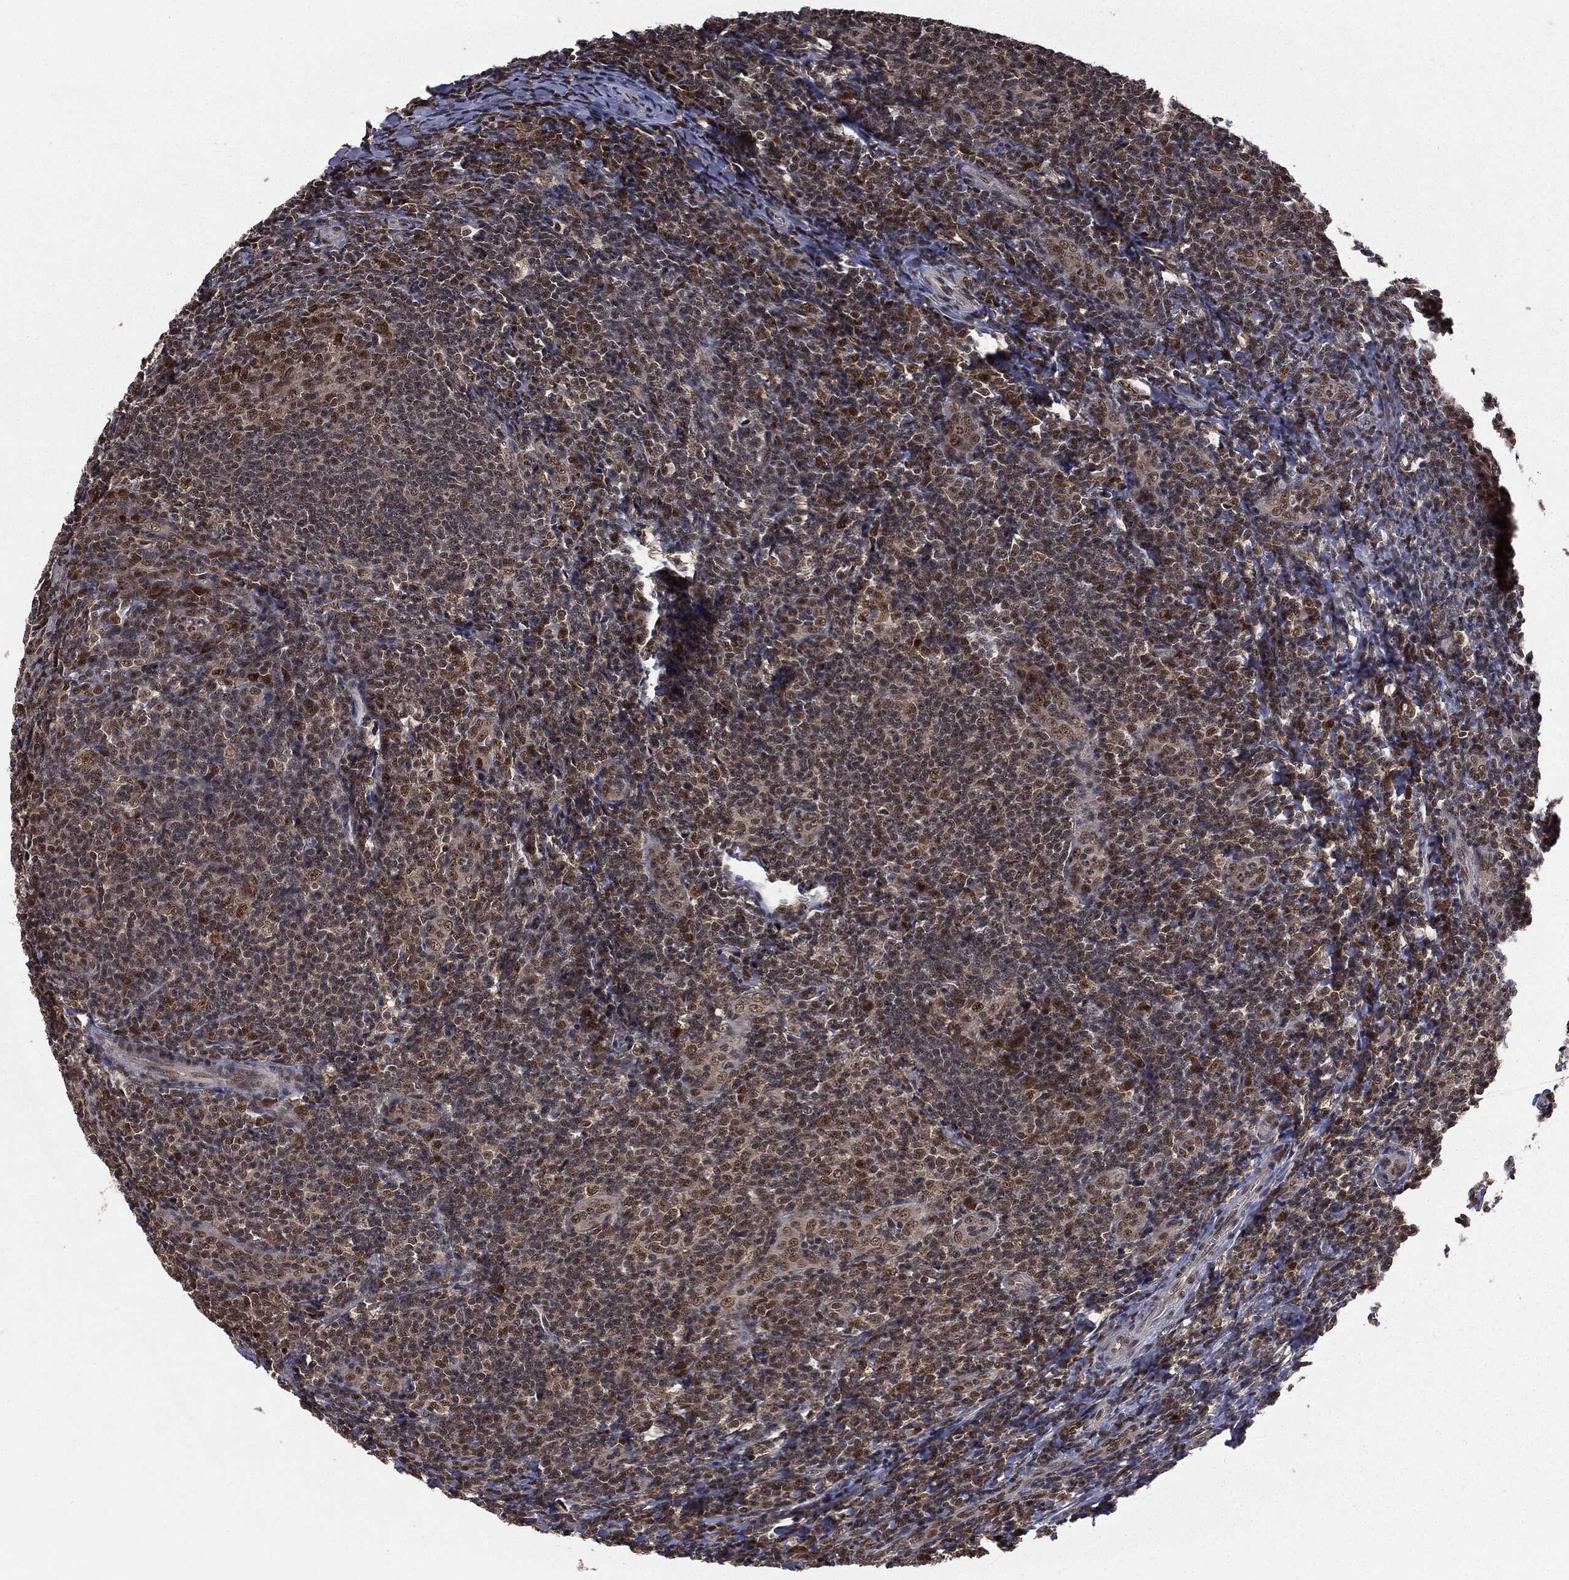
{"staining": {"intensity": "moderate", "quantity": ">75%", "location": "cytoplasmic/membranous,nuclear"}, "tissue": "tonsil", "cell_type": "Germinal center cells", "image_type": "normal", "snomed": [{"axis": "morphology", "description": "Normal tissue, NOS"}, {"axis": "topography", "description": "Tonsil"}], "caption": "DAB (3,3'-diaminobenzidine) immunohistochemical staining of unremarkable tonsil displays moderate cytoplasmic/membranous,nuclear protein expression in approximately >75% of germinal center cells.", "gene": "JMJD6", "patient": {"sex": "male", "age": 20}}